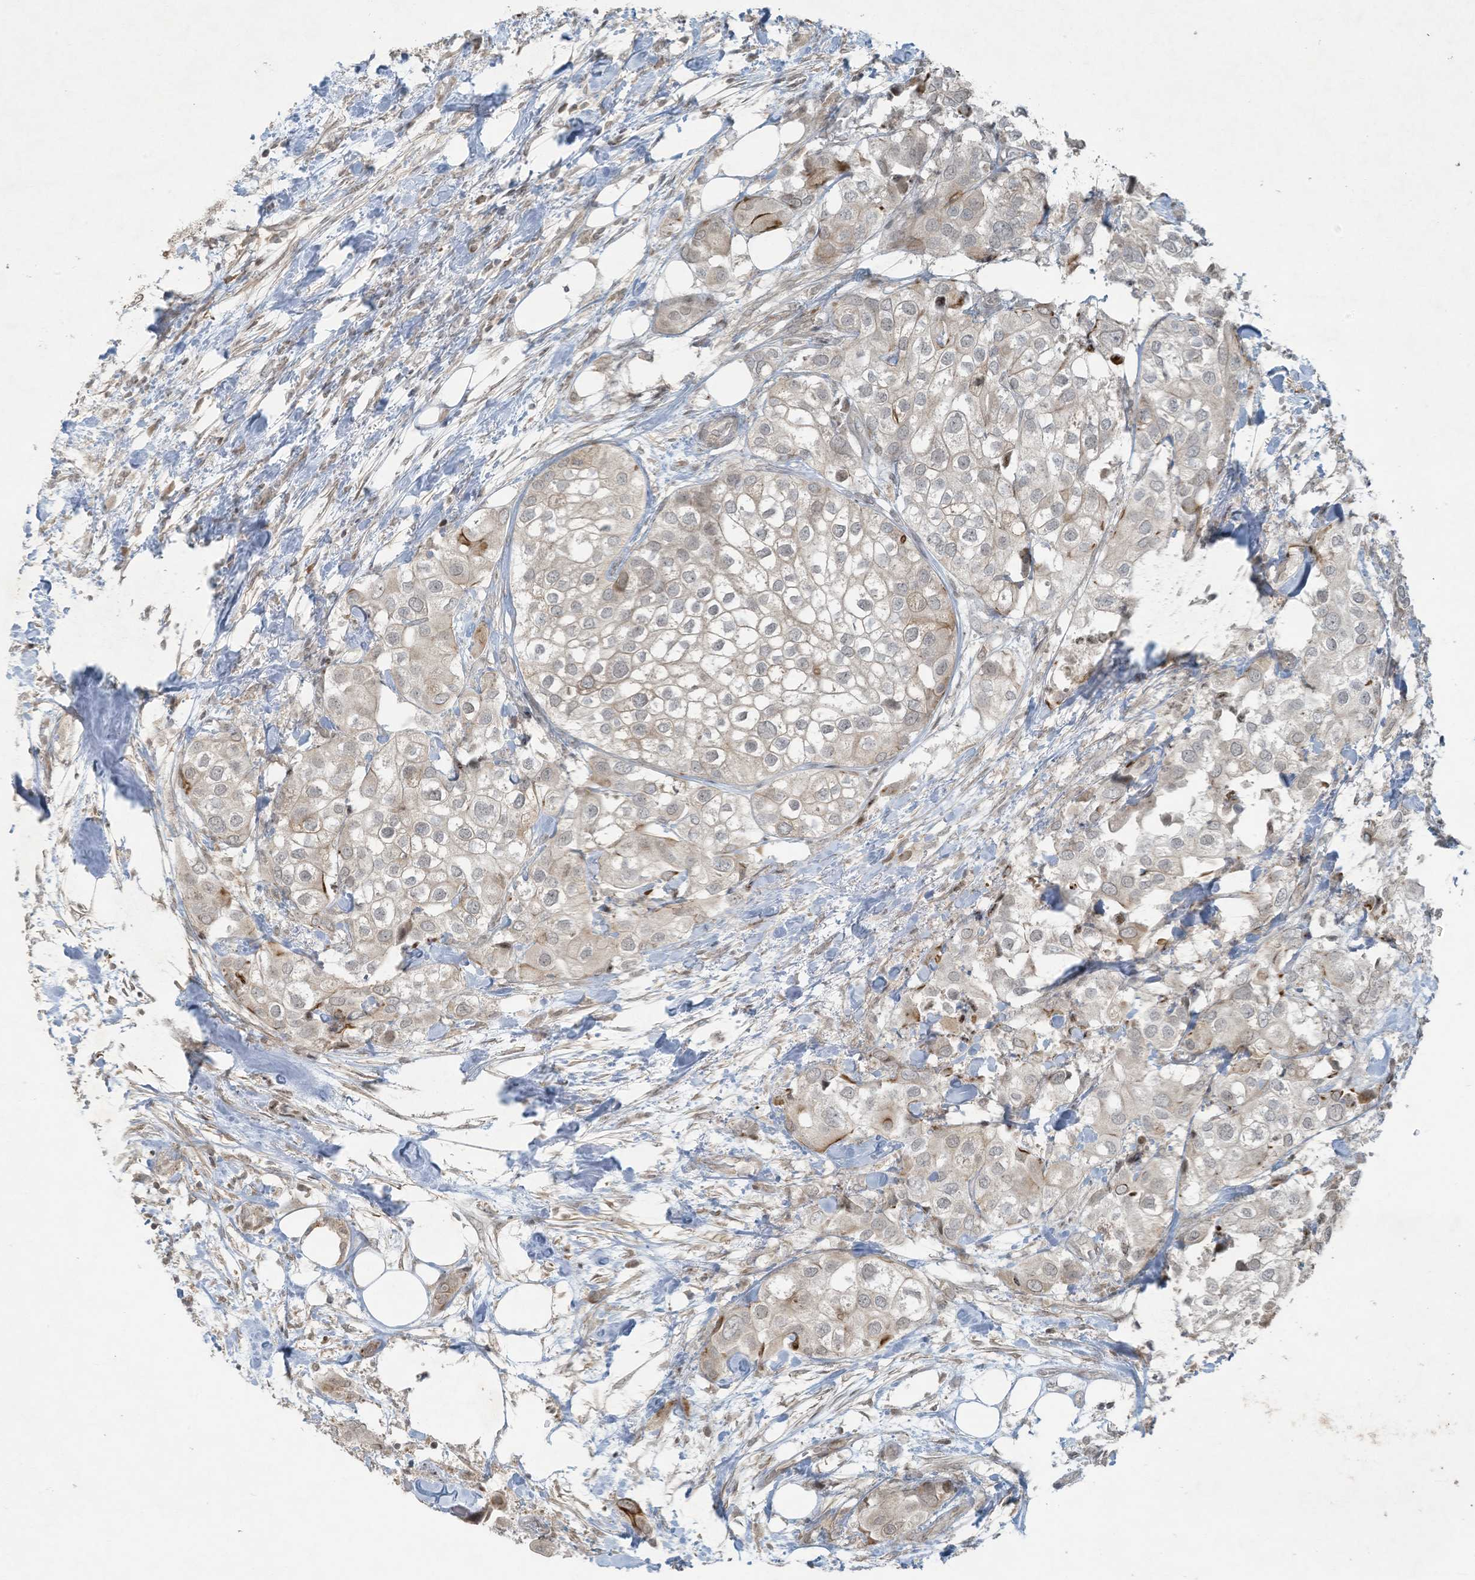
{"staining": {"intensity": "negative", "quantity": "none", "location": "none"}, "tissue": "urothelial cancer", "cell_type": "Tumor cells", "image_type": "cancer", "snomed": [{"axis": "morphology", "description": "Urothelial carcinoma, High grade"}, {"axis": "topography", "description": "Urinary bladder"}], "caption": "This histopathology image is of urothelial carcinoma (high-grade) stained with IHC to label a protein in brown with the nuclei are counter-stained blue. There is no staining in tumor cells.", "gene": "ZNF263", "patient": {"sex": "male", "age": 64}}